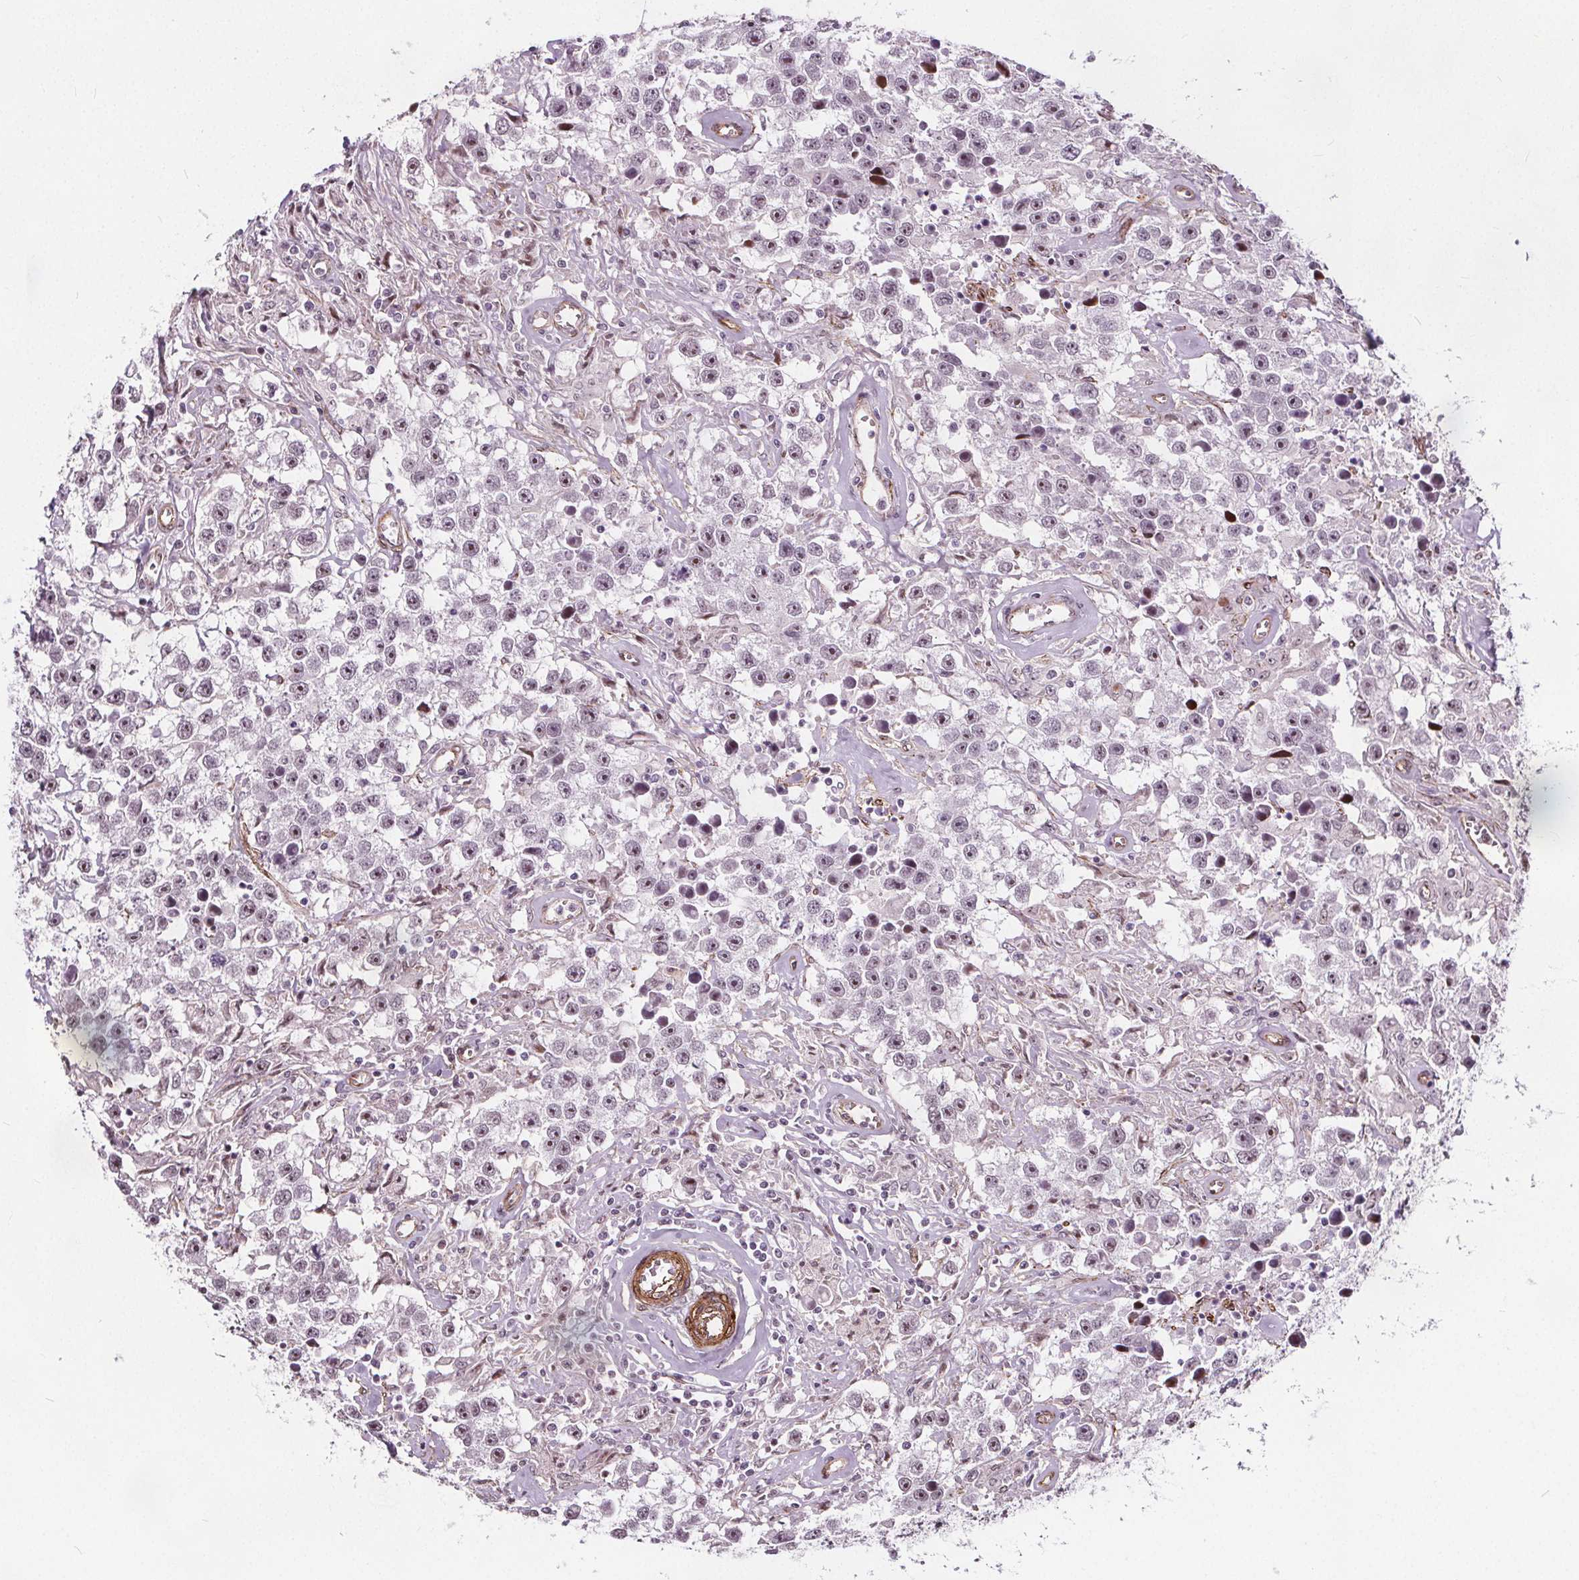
{"staining": {"intensity": "weak", "quantity": "<25%", "location": "nuclear"}, "tissue": "testis cancer", "cell_type": "Tumor cells", "image_type": "cancer", "snomed": [{"axis": "morphology", "description": "Seminoma, NOS"}, {"axis": "topography", "description": "Testis"}], "caption": "Human testis cancer (seminoma) stained for a protein using immunohistochemistry (IHC) exhibits no staining in tumor cells.", "gene": "HAS1", "patient": {"sex": "male", "age": 43}}